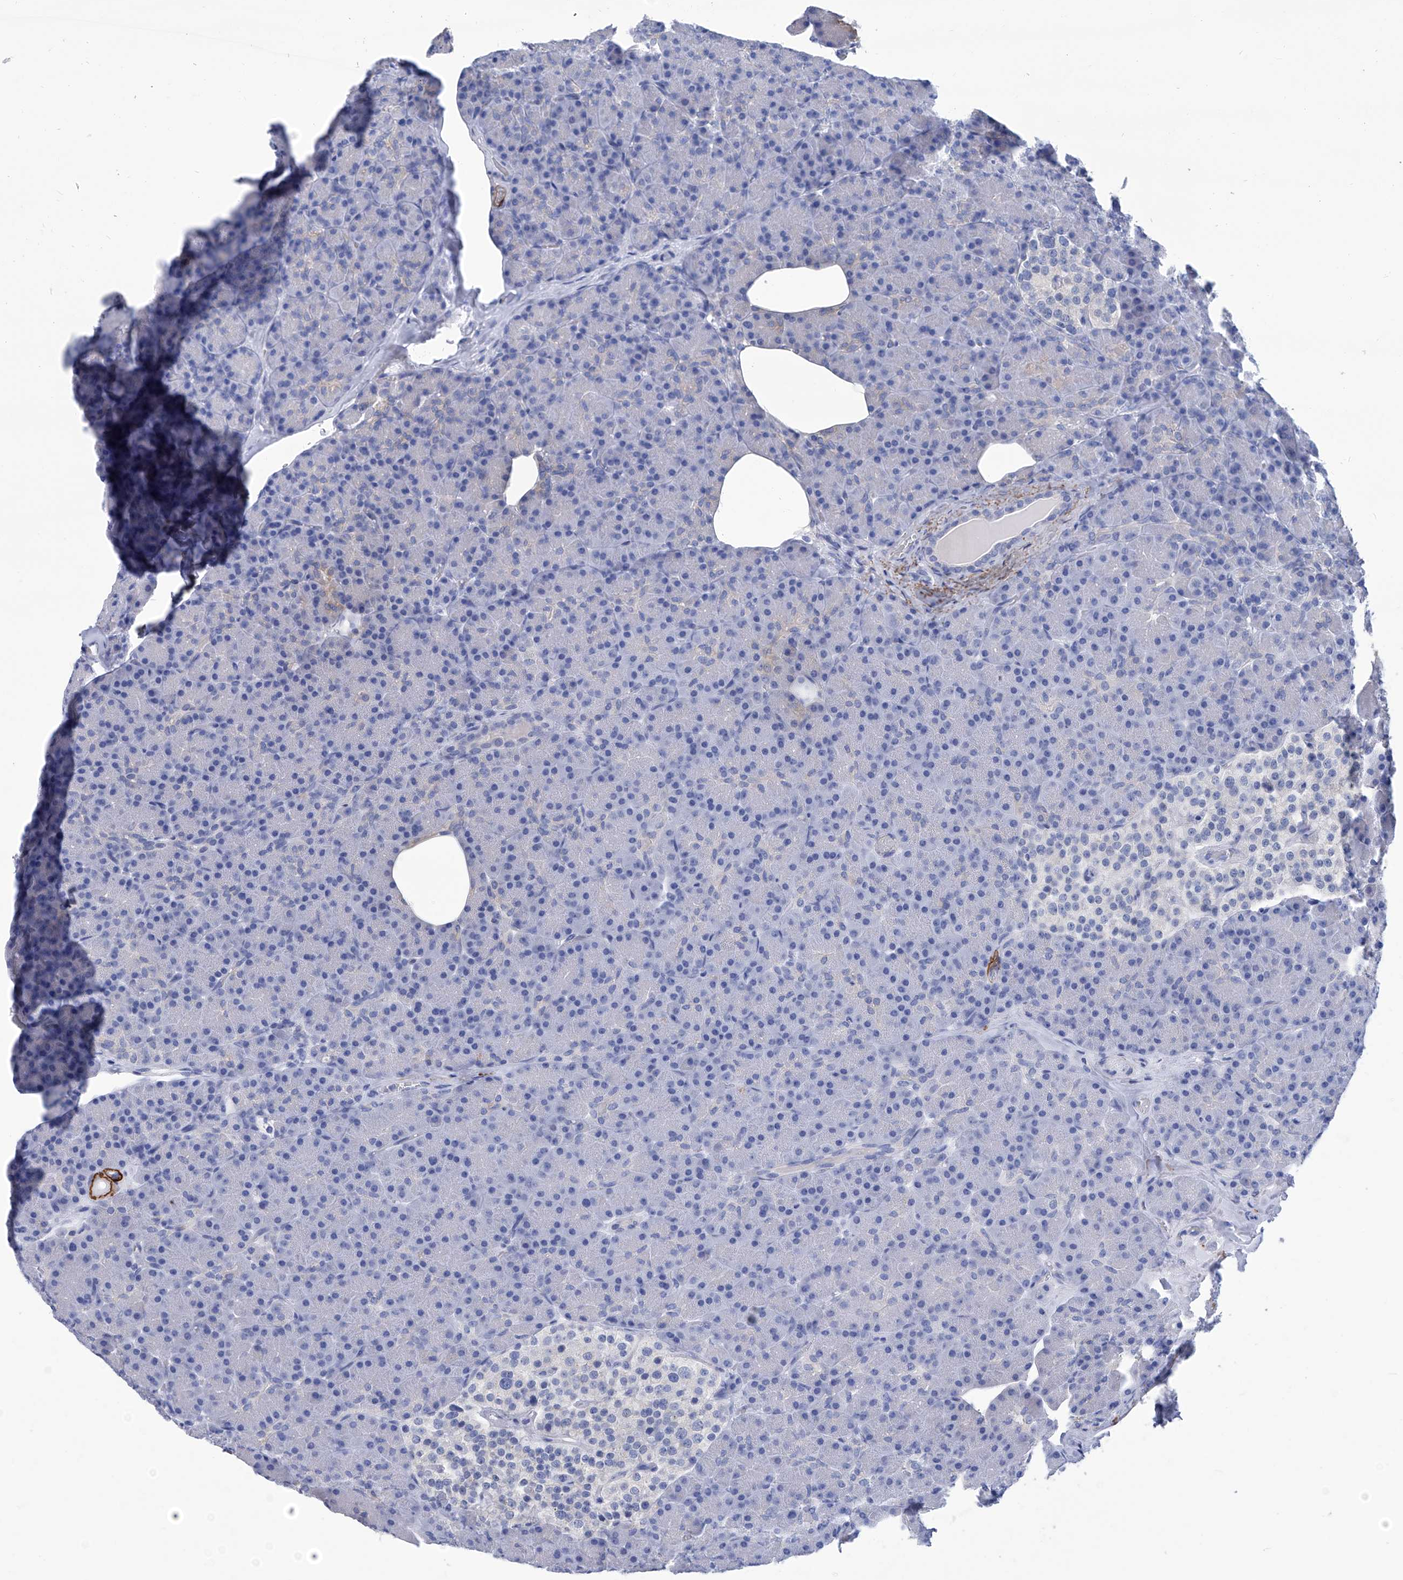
{"staining": {"intensity": "negative", "quantity": "none", "location": "none"}, "tissue": "pancreas", "cell_type": "Exocrine glandular cells", "image_type": "normal", "snomed": [{"axis": "morphology", "description": "Normal tissue, NOS"}, {"axis": "topography", "description": "Pancreas"}], "caption": "High magnification brightfield microscopy of normal pancreas stained with DAB (brown) and counterstained with hematoxylin (blue): exocrine glandular cells show no significant positivity. (Stains: DAB (3,3'-diaminobenzidine) immunohistochemistry with hematoxylin counter stain, Microscopy: brightfield microscopy at high magnification).", "gene": "SMS", "patient": {"sex": "female", "age": 43}}